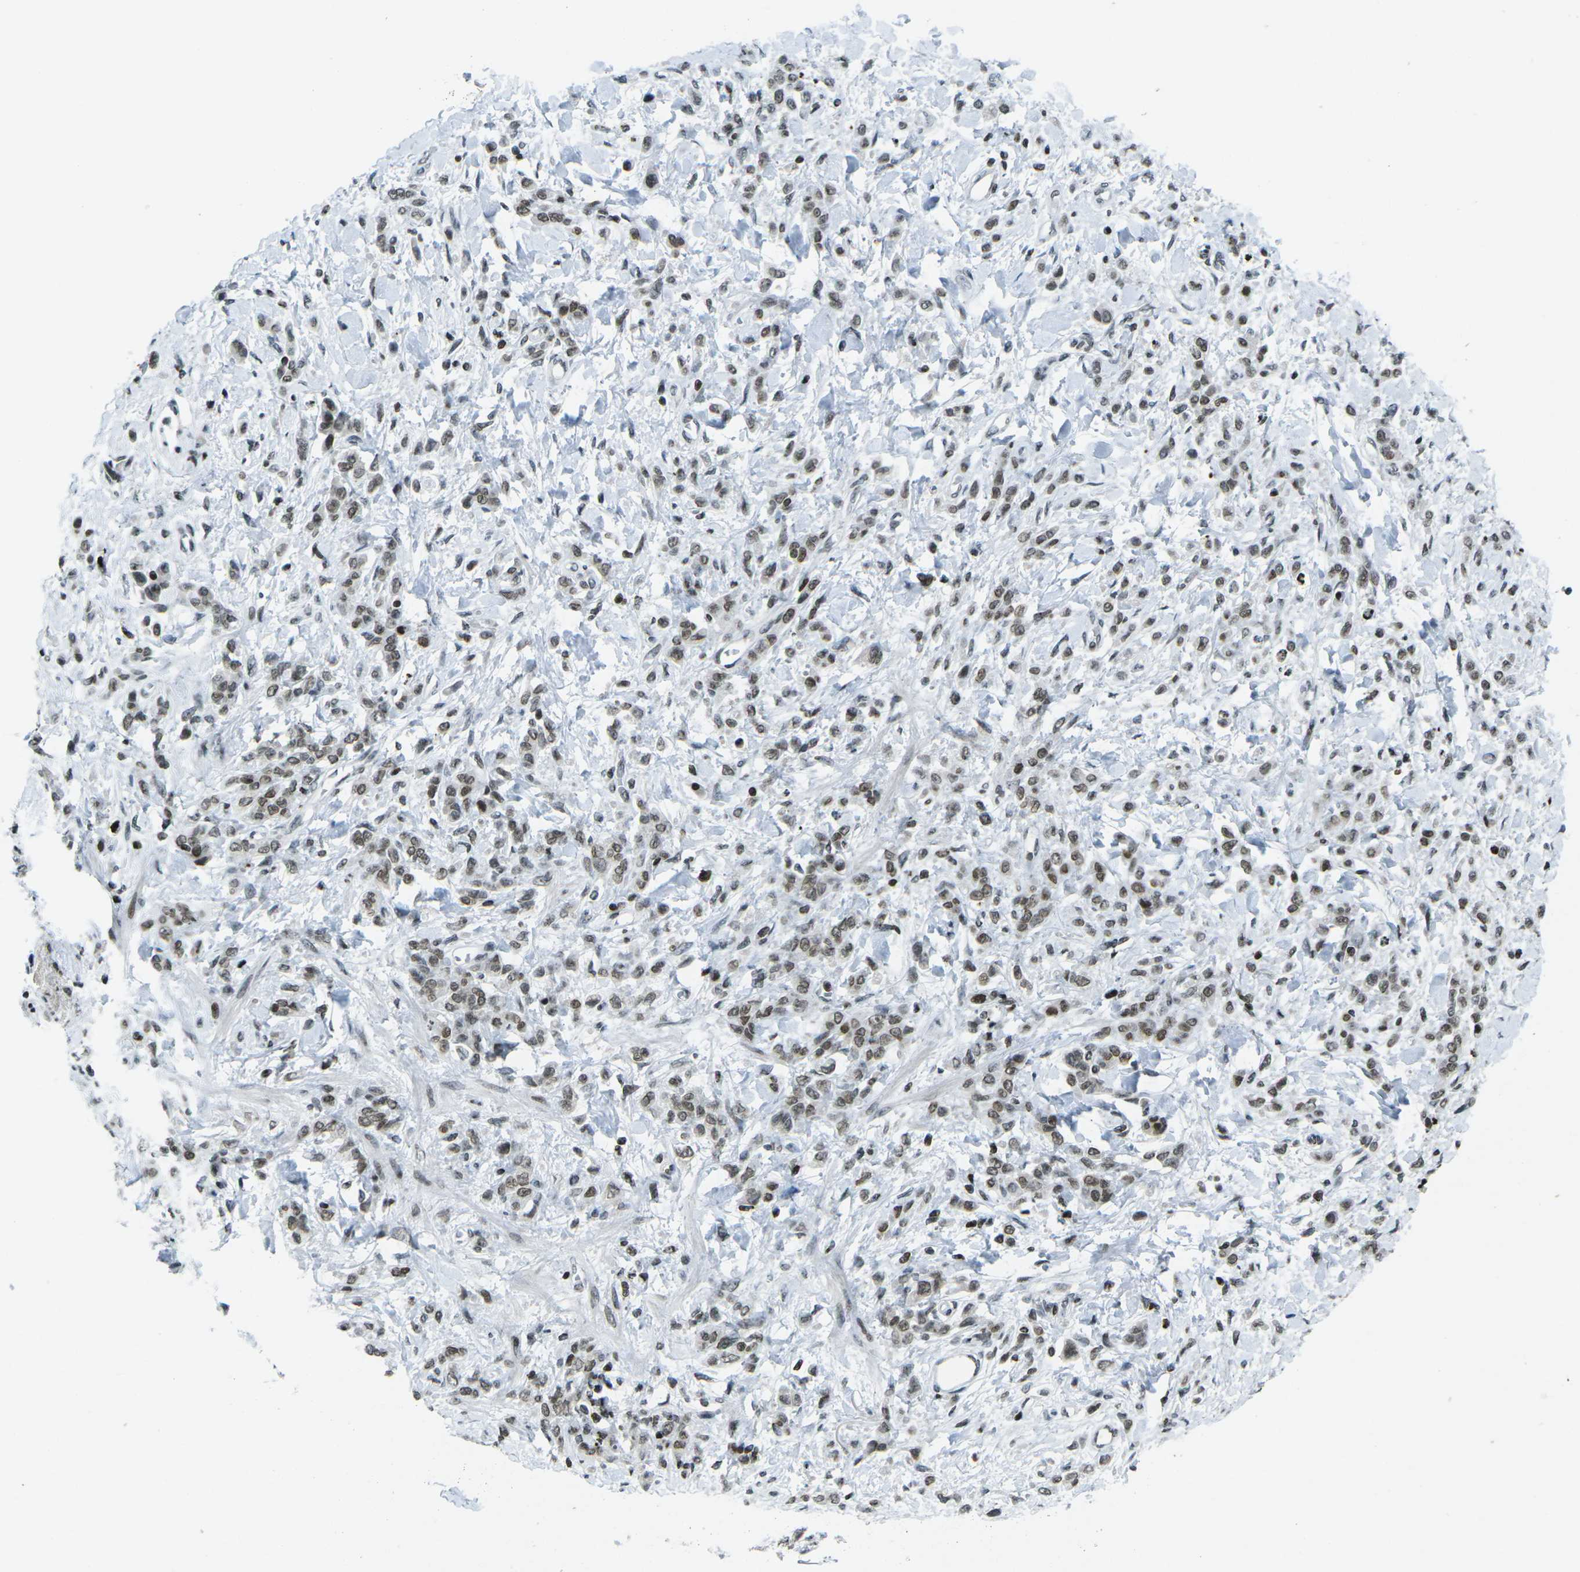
{"staining": {"intensity": "moderate", "quantity": "25%-75%", "location": "nuclear"}, "tissue": "stomach cancer", "cell_type": "Tumor cells", "image_type": "cancer", "snomed": [{"axis": "morphology", "description": "Normal tissue, NOS"}, {"axis": "morphology", "description": "Adenocarcinoma, NOS"}, {"axis": "topography", "description": "Stomach"}], "caption": "Brown immunohistochemical staining in human stomach adenocarcinoma demonstrates moderate nuclear staining in about 25%-75% of tumor cells. The protein of interest is stained brown, and the nuclei are stained in blue (DAB (3,3'-diaminobenzidine) IHC with brightfield microscopy, high magnification).", "gene": "EME1", "patient": {"sex": "male", "age": 82}}